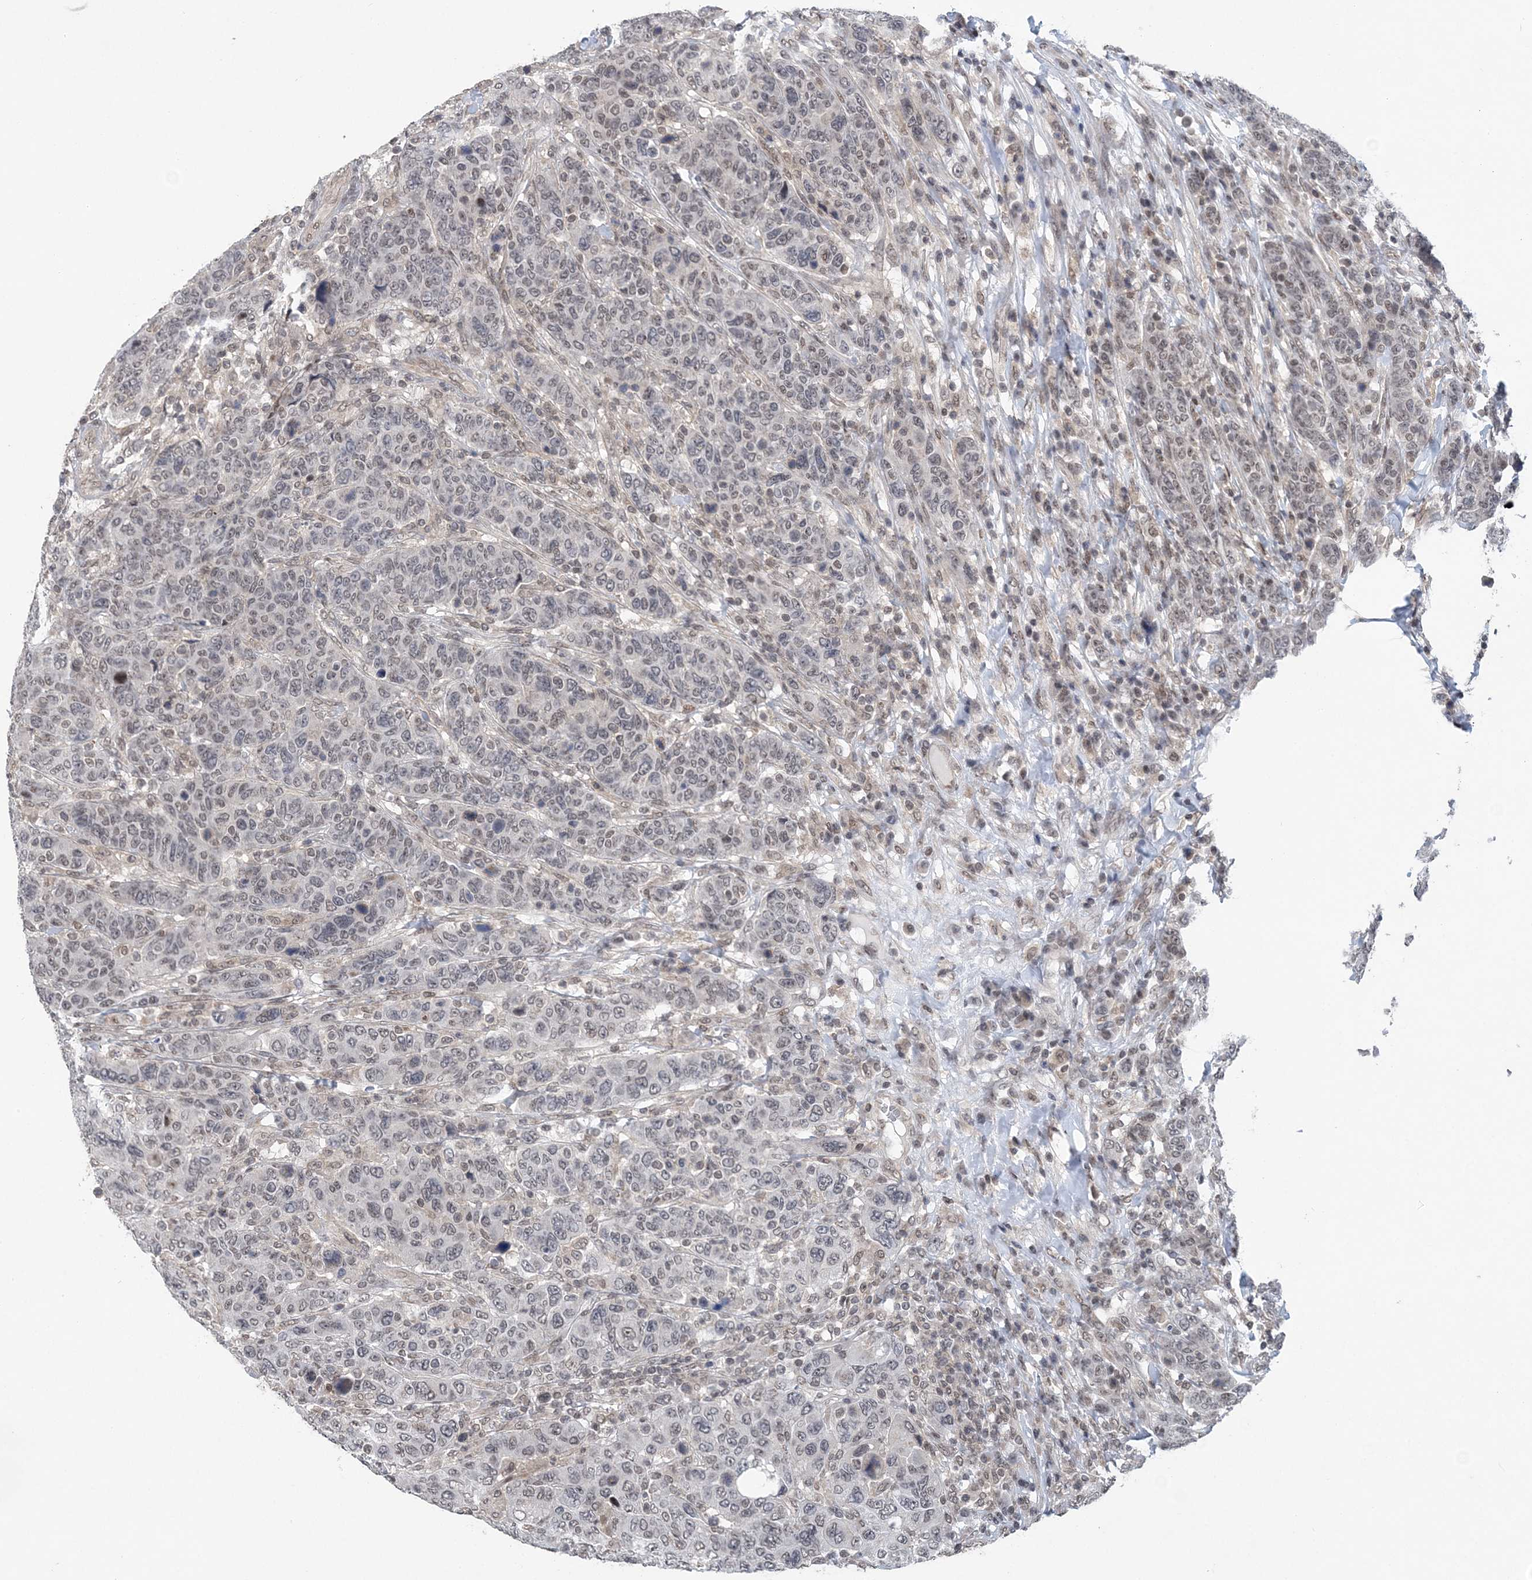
{"staining": {"intensity": "weak", "quantity": "25%-75%", "location": "nuclear"}, "tissue": "breast cancer", "cell_type": "Tumor cells", "image_type": "cancer", "snomed": [{"axis": "morphology", "description": "Duct carcinoma"}, {"axis": "topography", "description": "Breast"}], "caption": "Immunohistochemistry (IHC) (DAB) staining of breast cancer (intraductal carcinoma) shows weak nuclear protein staining in approximately 25%-75% of tumor cells. The protein is stained brown, and the nuclei are stained in blue (DAB (3,3'-diaminobenzidine) IHC with brightfield microscopy, high magnification).", "gene": "CCDC152", "patient": {"sex": "female", "age": 37}}